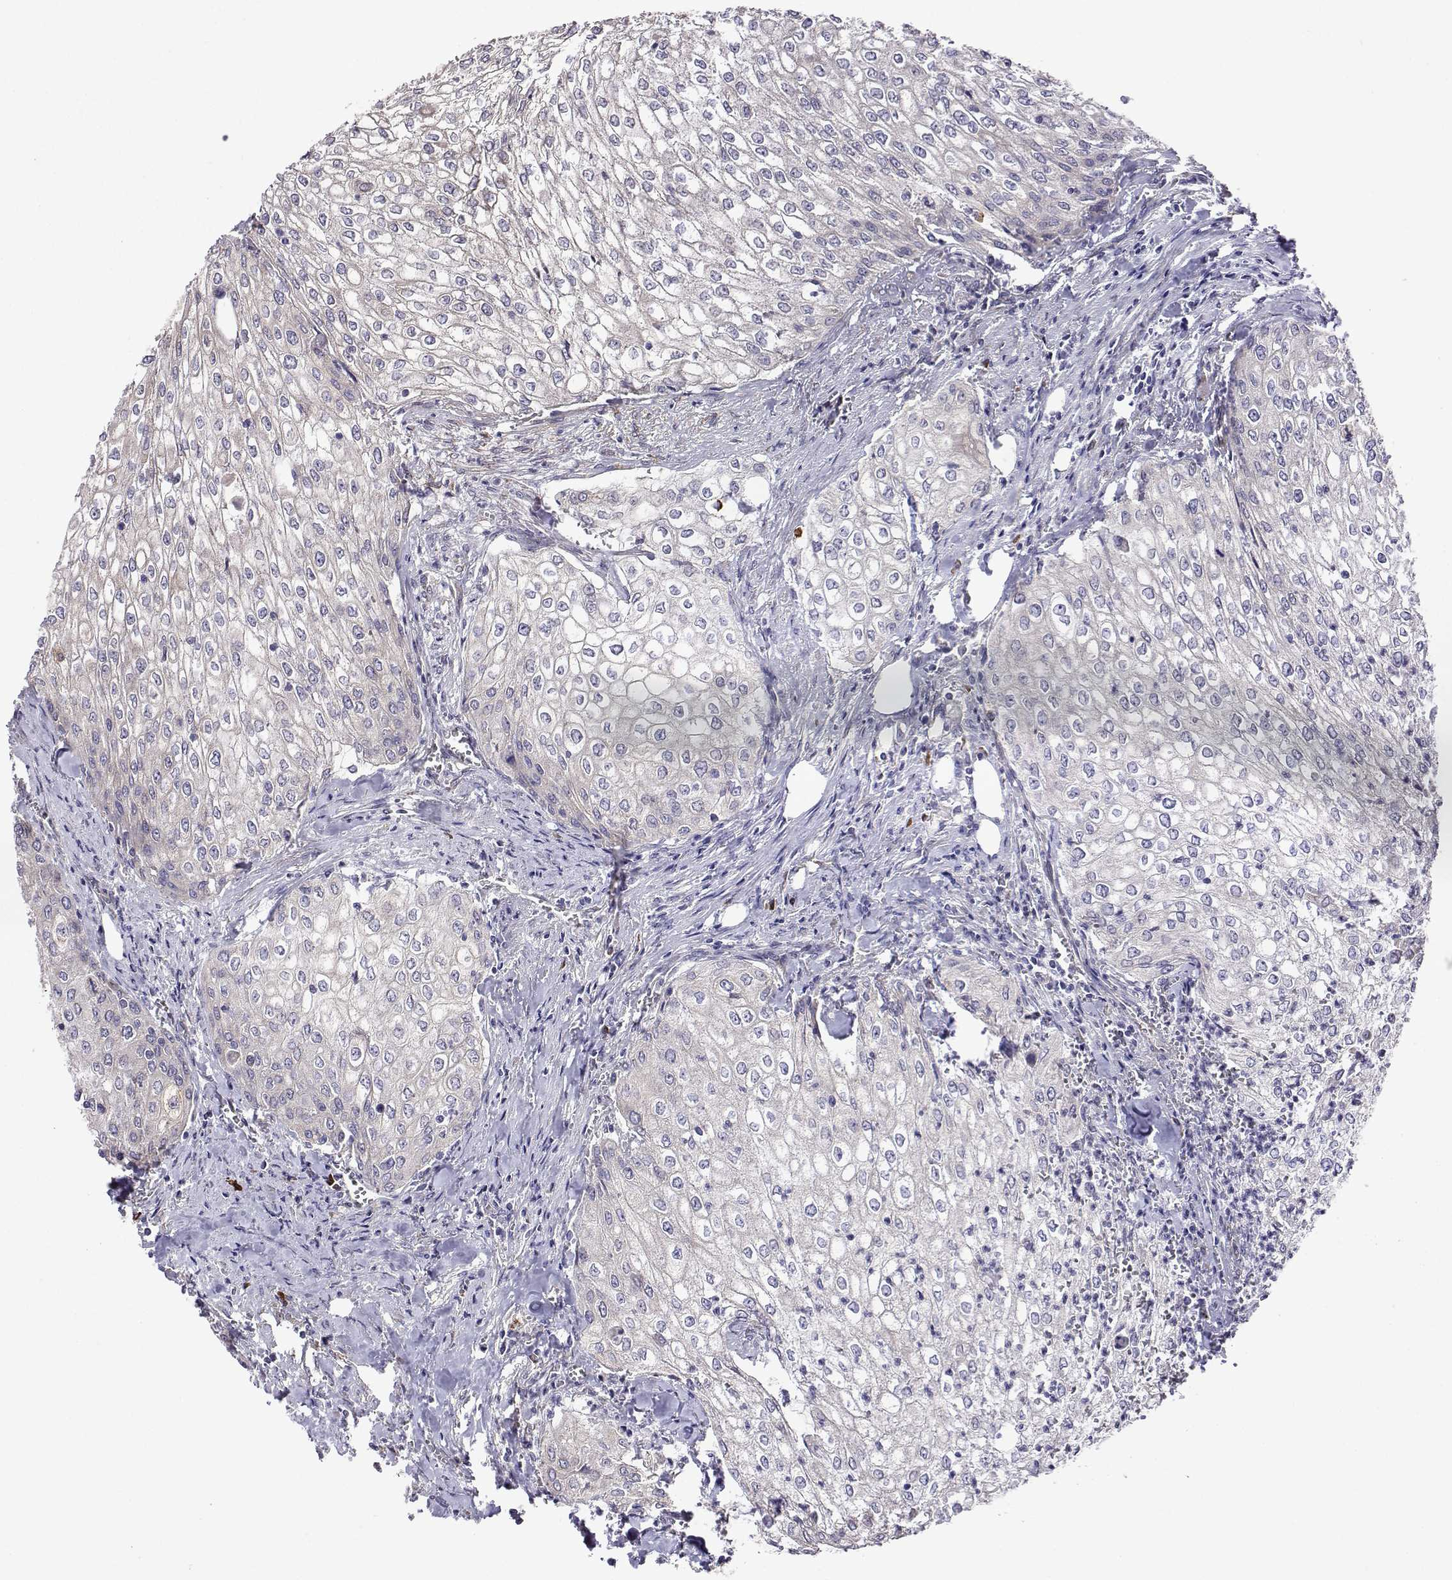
{"staining": {"intensity": "weak", "quantity": "<25%", "location": "cytoplasmic/membranous"}, "tissue": "urothelial cancer", "cell_type": "Tumor cells", "image_type": "cancer", "snomed": [{"axis": "morphology", "description": "Urothelial carcinoma, High grade"}, {"axis": "topography", "description": "Urinary bladder"}], "caption": "There is no significant positivity in tumor cells of urothelial carcinoma (high-grade). (Brightfield microscopy of DAB IHC at high magnification).", "gene": "PGRMC2", "patient": {"sex": "male", "age": 62}}